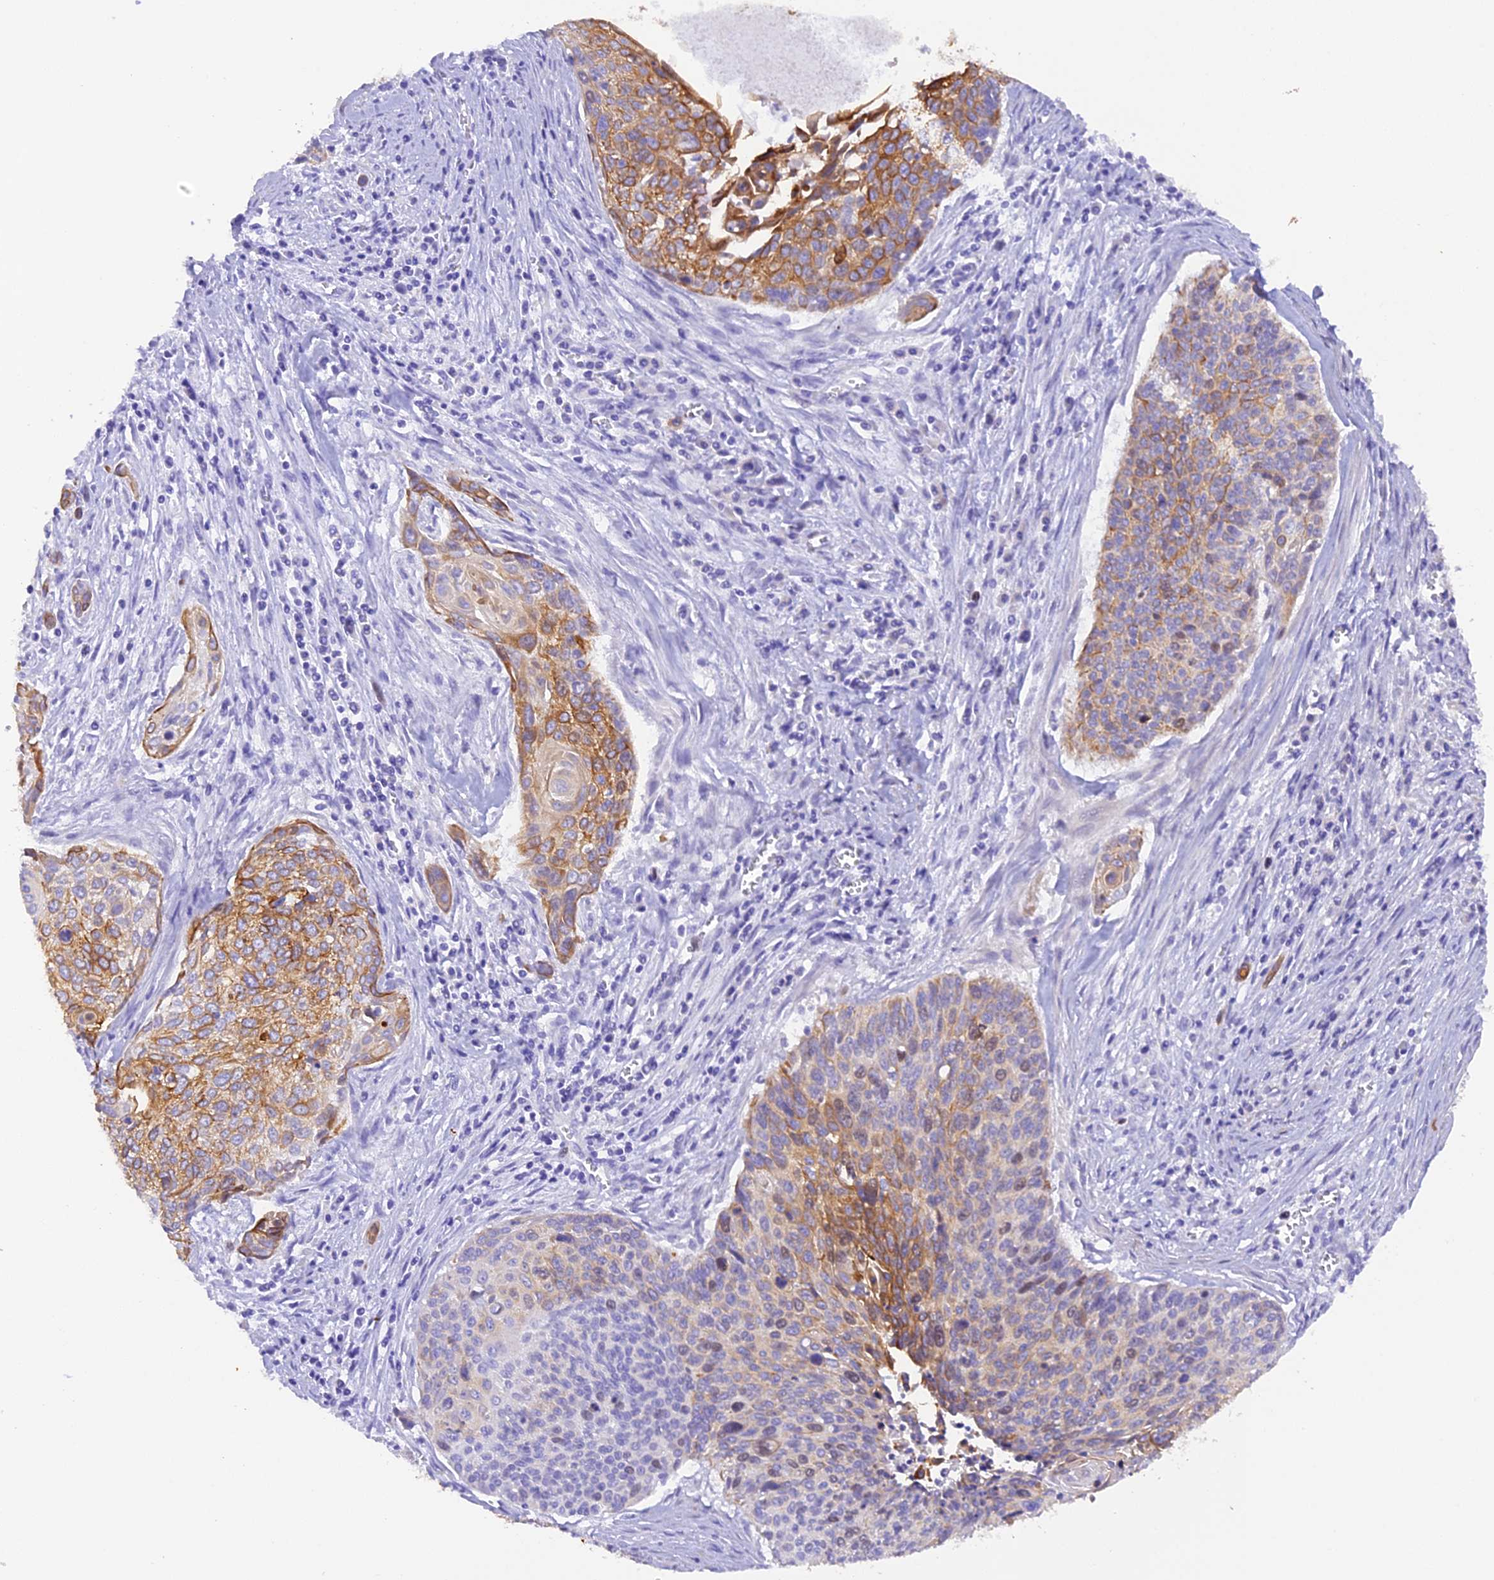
{"staining": {"intensity": "moderate", "quantity": "<25%", "location": "cytoplasmic/membranous"}, "tissue": "cervical cancer", "cell_type": "Tumor cells", "image_type": "cancer", "snomed": [{"axis": "morphology", "description": "Squamous cell carcinoma, NOS"}, {"axis": "topography", "description": "Cervix"}], "caption": "This micrograph displays cervical squamous cell carcinoma stained with IHC to label a protein in brown. The cytoplasmic/membranous of tumor cells show moderate positivity for the protein. Nuclei are counter-stained blue.", "gene": "PKIA", "patient": {"sex": "female", "age": 55}}